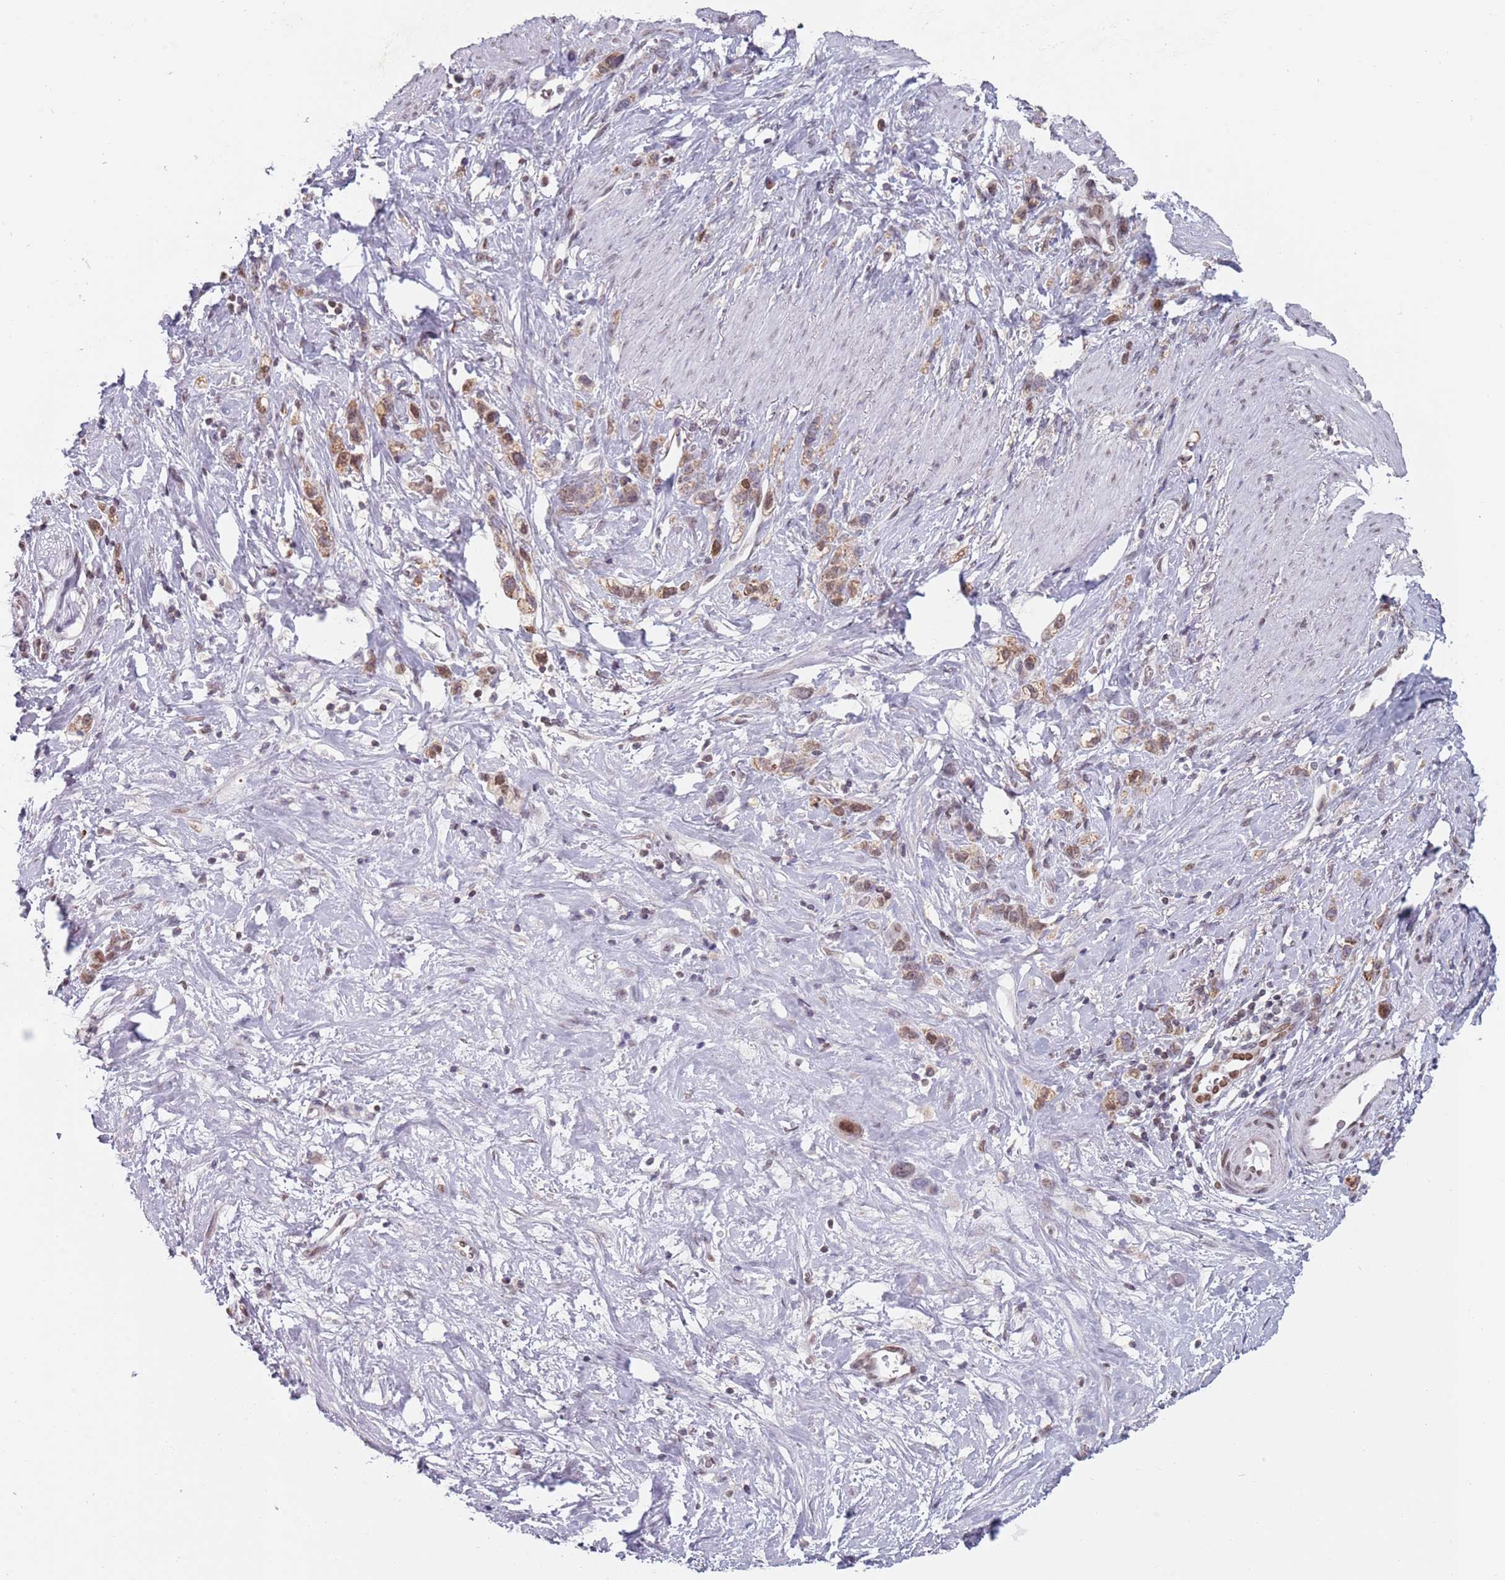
{"staining": {"intensity": "weak", "quantity": ">75%", "location": "cytoplasmic/membranous,nuclear"}, "tissue": "stomach cancer", "cell_type": "Tumor cells", "image_type": "cancer", "snomed": [{"axis": "morphology", "description": "Adenocarcinoma, NOS"}, {"axis": "topography", "description": "Stomach"}], "caption": "A high-resolution histopathology image shows immunohistochemistry staining of stomach cancer, which demonstrates weak cytoplasmic/membranous and nuclear expression in approximately >75% of tumor cells.", "gene": "MFSD12", "patient": {"sex": "female", "age": 65}}